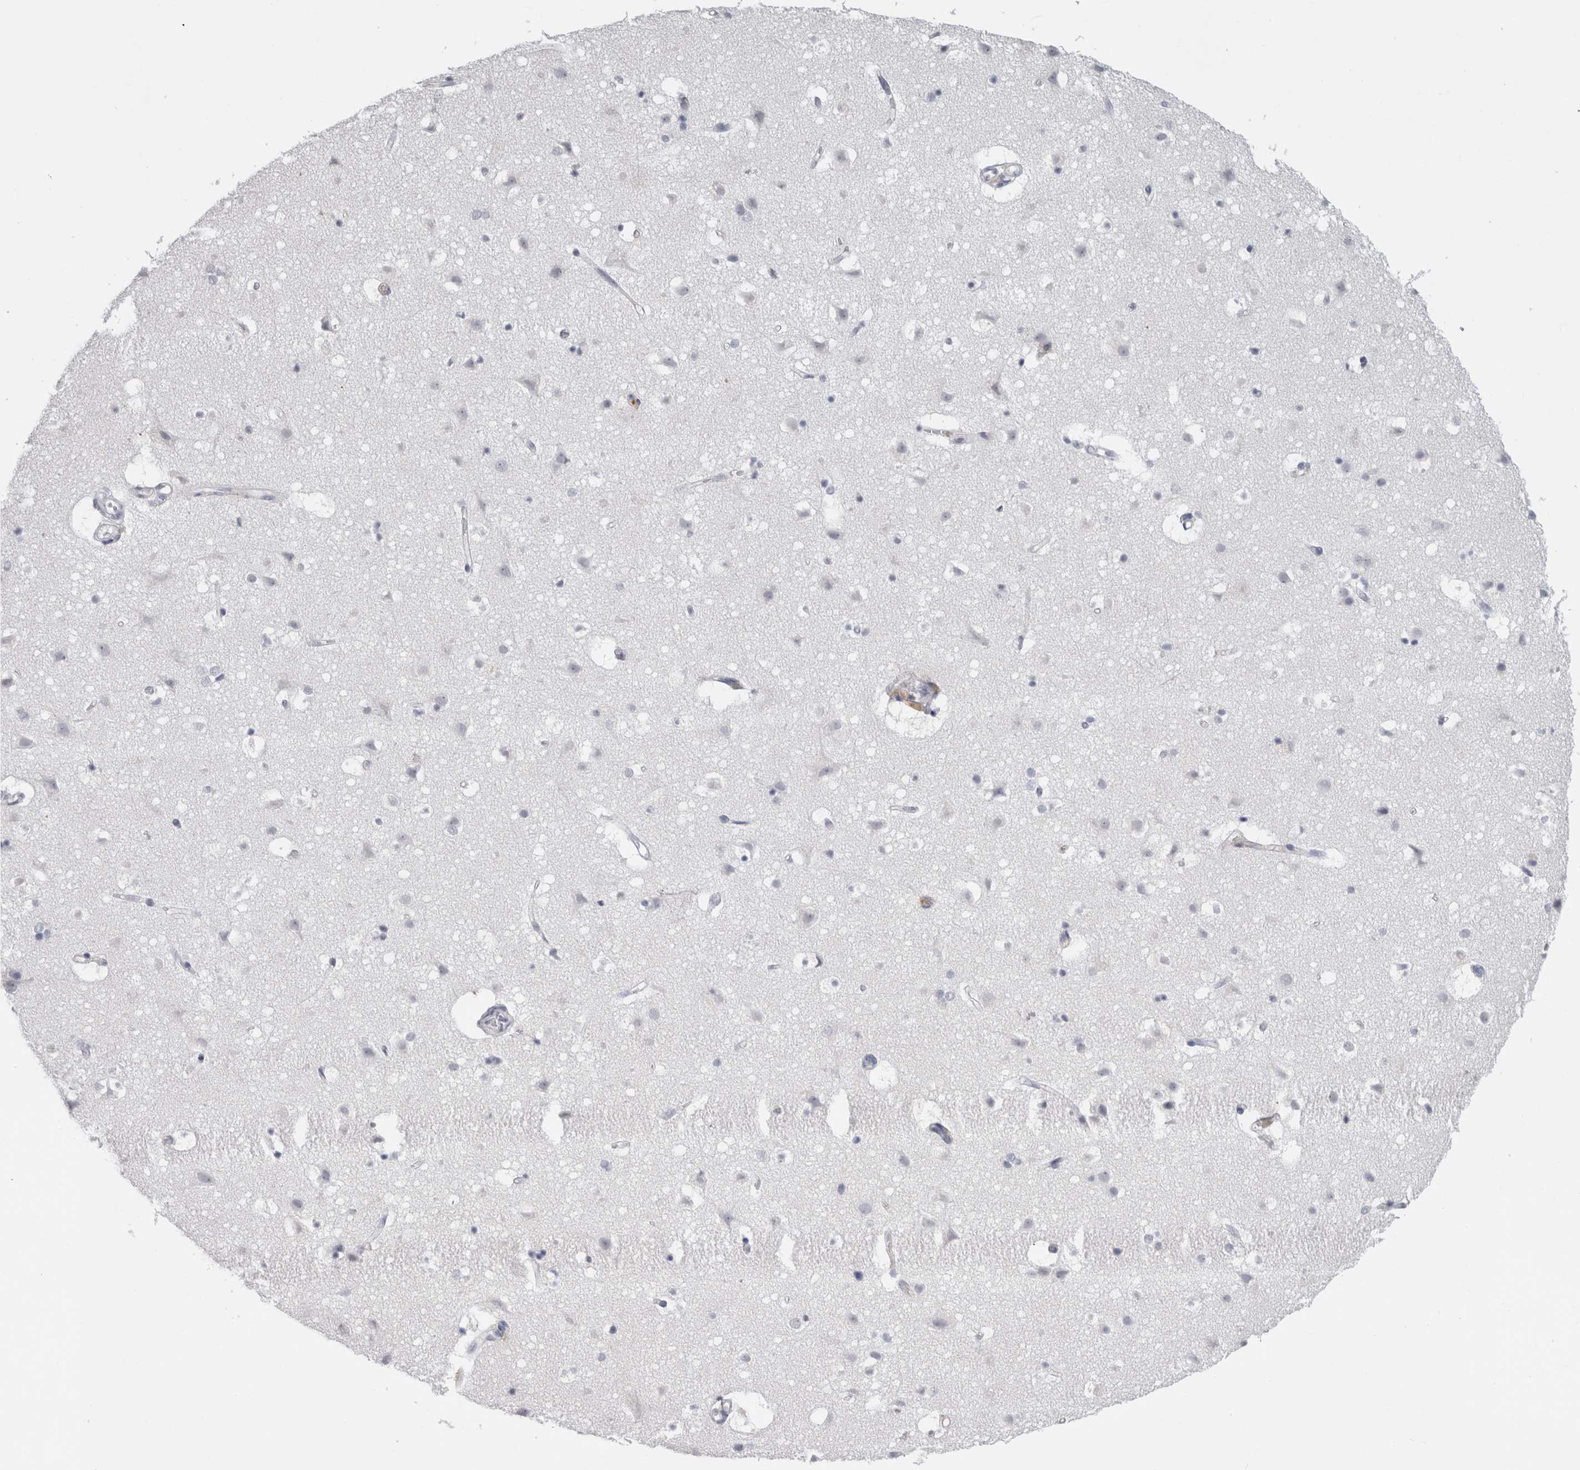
{"staining": {"intensity": "negative", "quantity": "none", "location": "none"}, "tissue": "cerebral cortex", "cell_type": "Endothelial cells", "image_type": "normal", "snomed": [{"axis": "morphology", "description": "Normal tissue, NOS"}, {"axis": "topography", "description": "Cerebral cortex"}], "caption": "Endothelial cells show no significant protein positivity in unremarkable cerebral cortex. The staining is performed using DAB (3,3'-diaminobenzidine) brown chromogen with nuclei counter-stained in using hematoxylin.", "gene": "FABP4", "patient": {"sex": "male", "age": 54}}